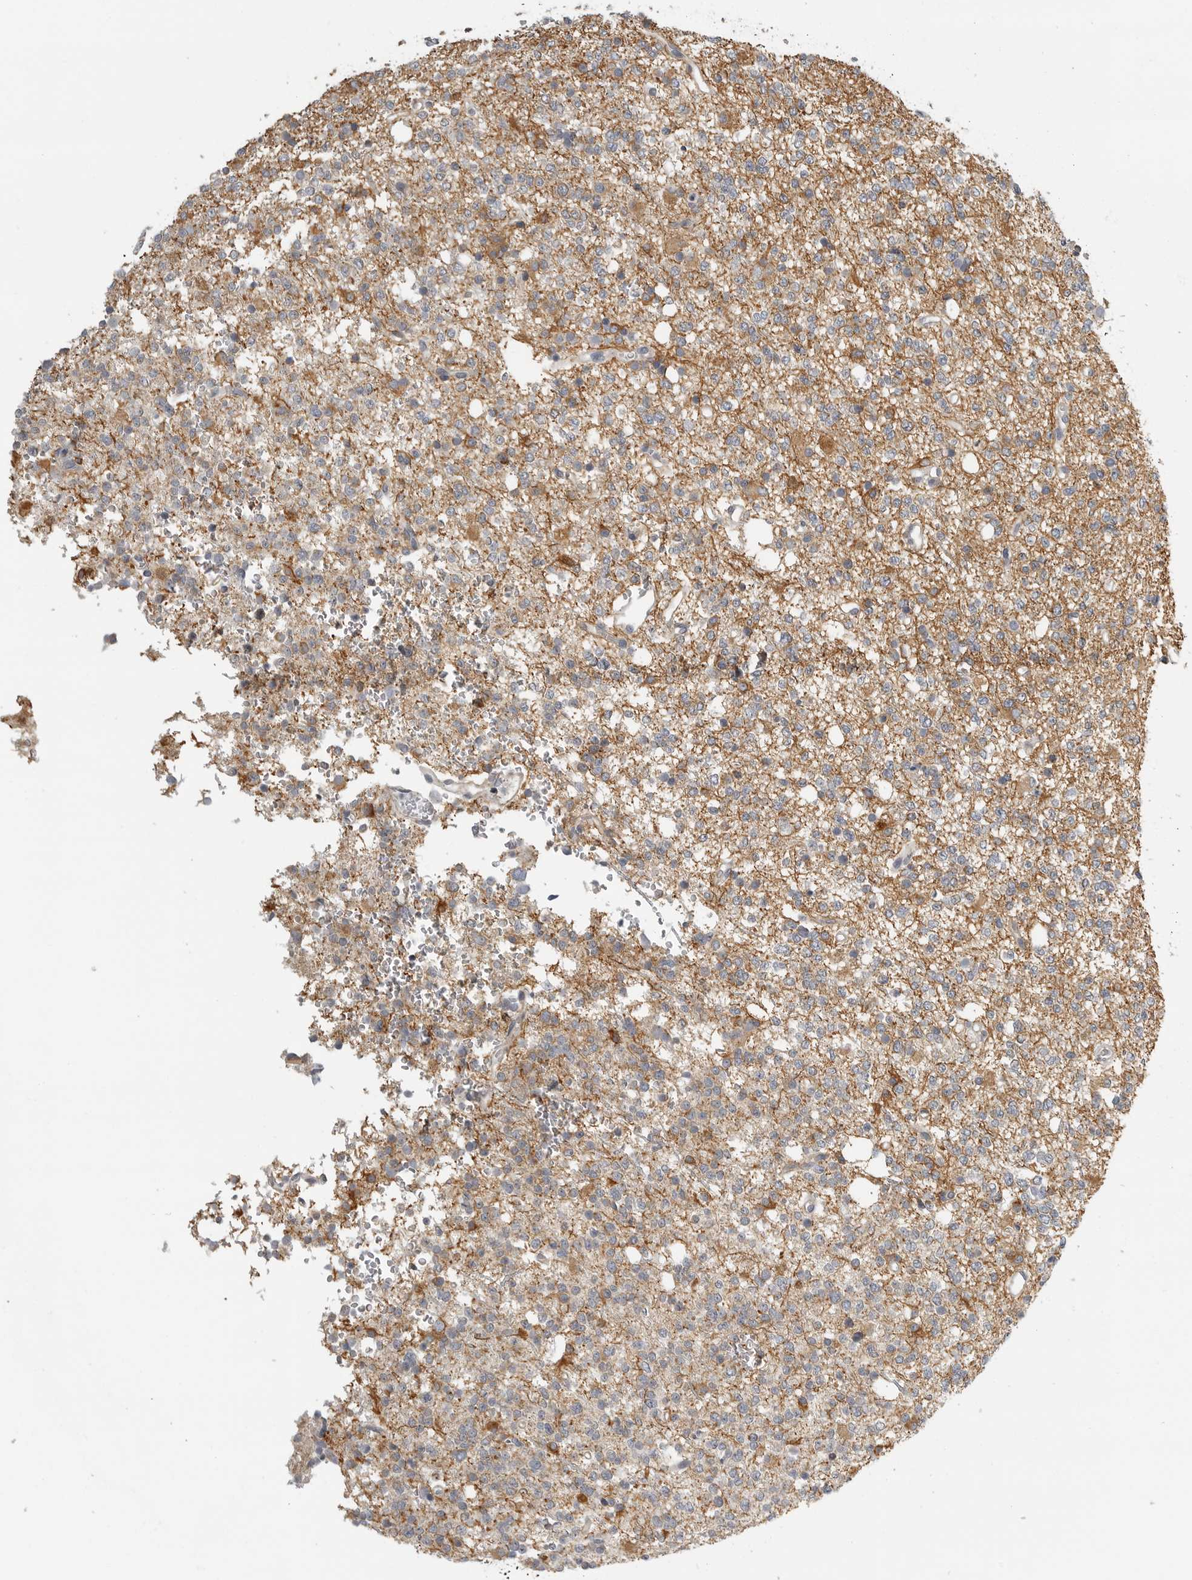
{"staining": {"intensity": "weak", "quantity": "<25%", "location": "cytoplasmic/membranous"}, "tissue": "glioma", "cell_type": "Tumor cells", "image_type": "cancer", "snomed": [{"axis": "morphology", "description": "Glioma, malignant, High grade"}, {"axis": "topography", "description": "Brain"}], "caption": "Tumor cells show no significant protein expression in glioma.", "gene": "RXFP3", "patient": {"sex": "female", "age": 62}}